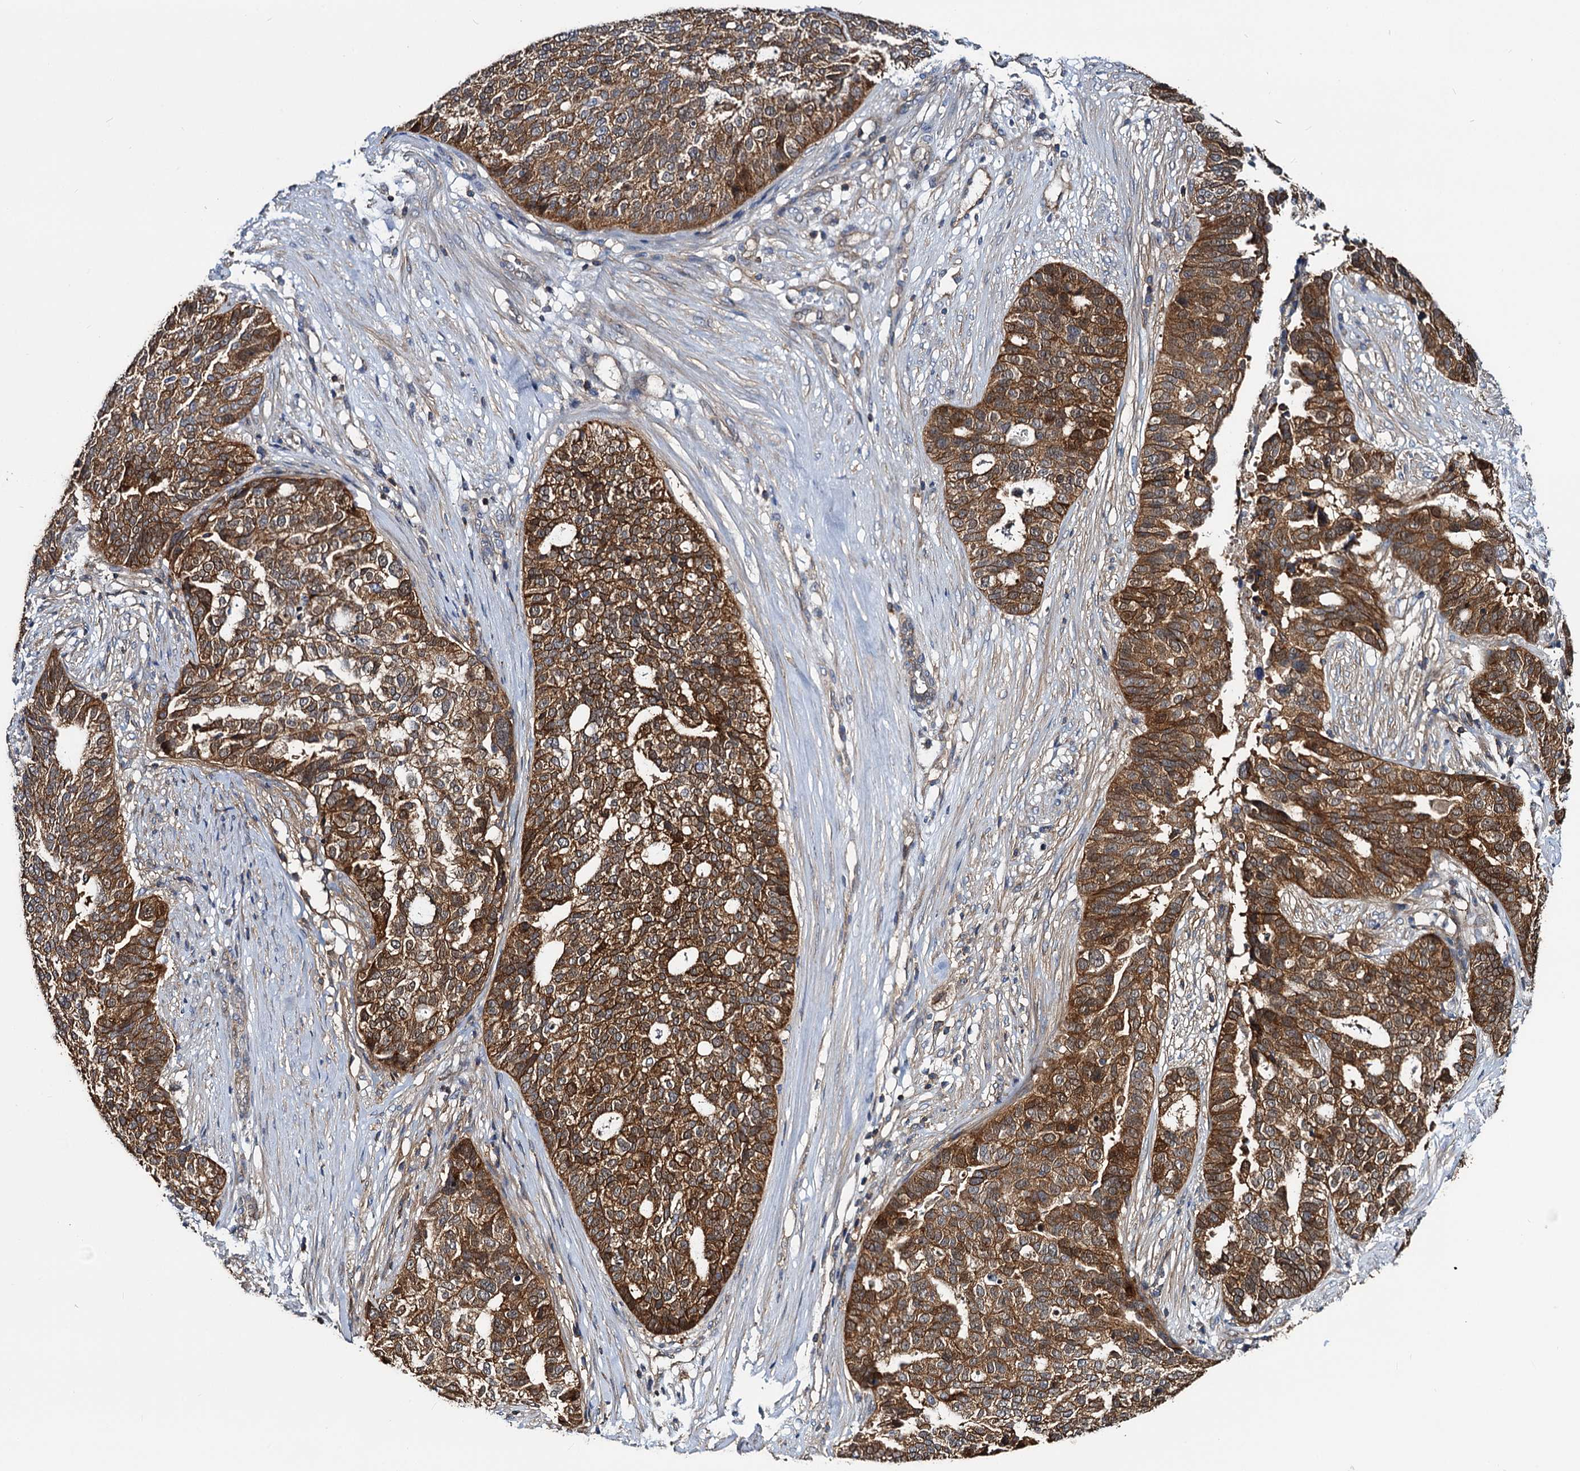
{"staining": {"intensity": "strong", "quantity": ">75%", "location": "cytoplasmic/membranous"}, "tissue": "ovarian cancer", "cell_type": "Tumor cells", "image_type": "cancer", "snomed": [{"axis": "morphology", "description": "Cystadenocarcinoma, serous, NOS"}, {"axis": "topography", "description": "Ovary"}], "caption": "Protein staining of ovarian cancer (serous cystadenocarcinoma) tissue demonstrates strong cytoplasmic/membranous expression in approximately >75% of tumor cells.", "gene": "IDI1", "patient": {"sex": "female", "age": 59}}